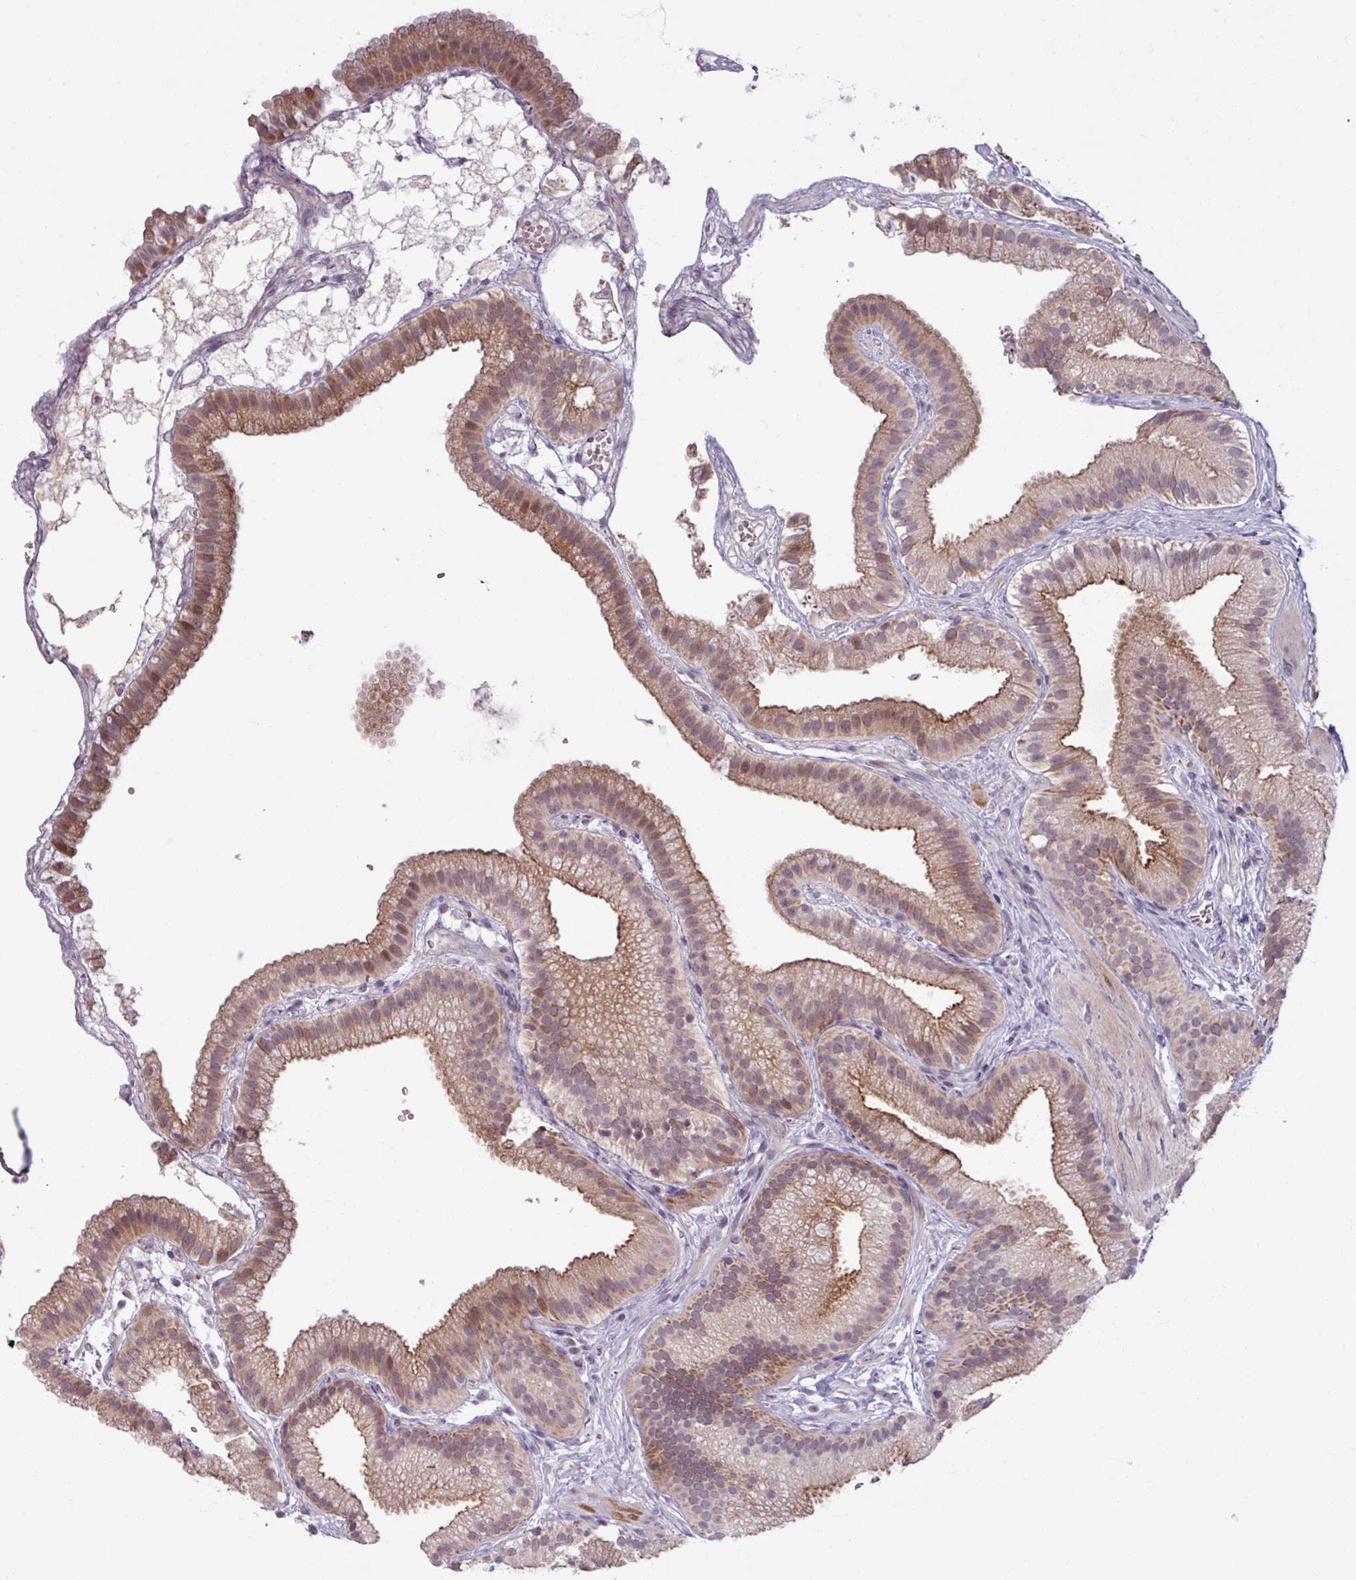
{"staining": {"intensity": "moderate", "quantity": ">75%", "location": "cytoplasmic/membranous,nuclear"}, "tissue": "gallbladder", "cell_type": "Glandular cells", "image_type": "normal", "snomed": [{"axis": "morphology", "description": "Normal tissue, NOS"}, {"axis": "topography", "description": "Gallbladder"}], "caption": "This micrograph reveals immunohistochemistry staining of normal gallbladder, with medium moderate cytoplasmic/membranous,nuclear positivity in approximately >75% of glandular cells.", "gene": "OGFOD3", "patient": {"sex": "female", "age": 63}}